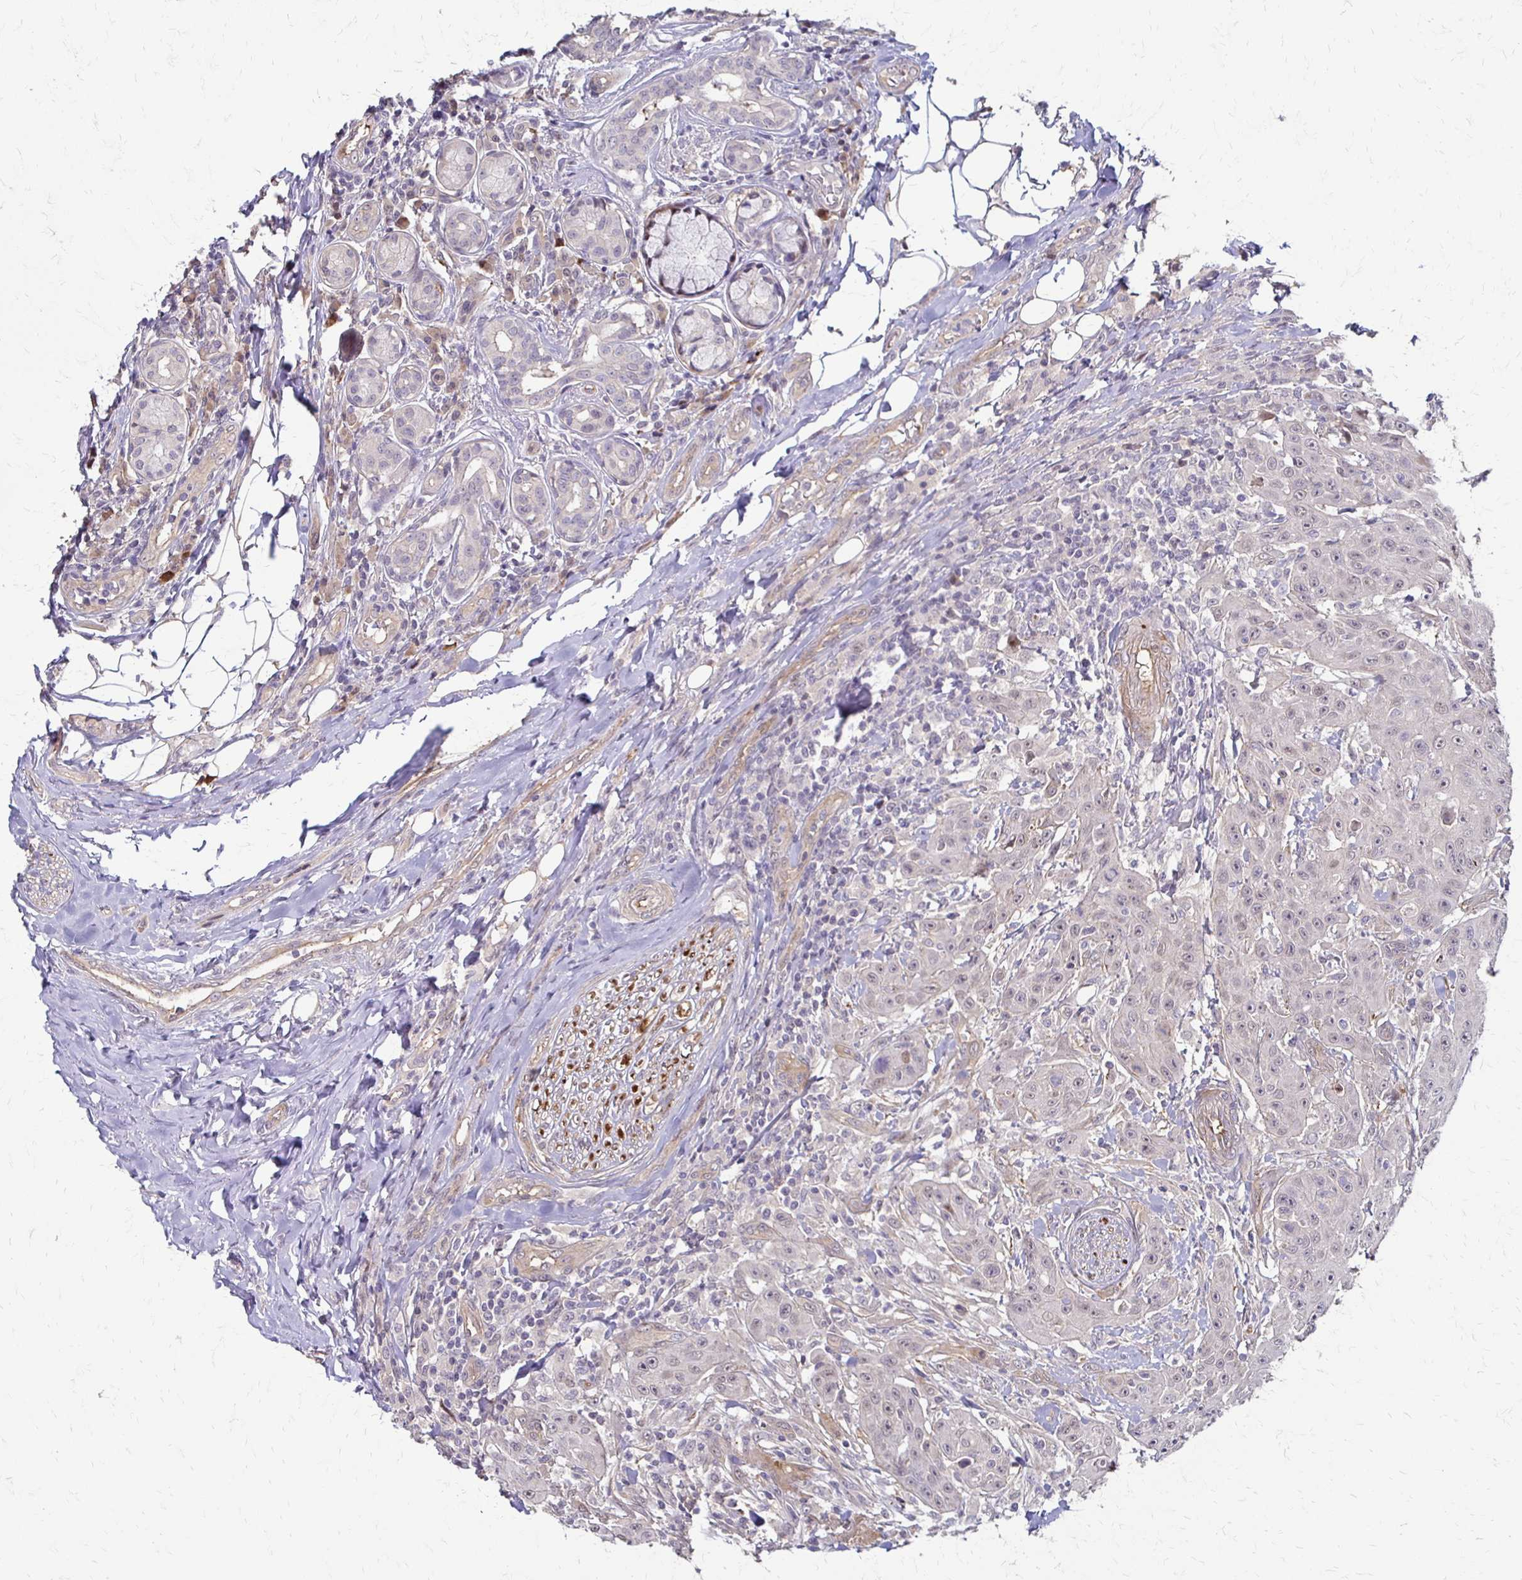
{"staining": {"intensity": "weak", "quantity": "<25%", "location": "cytoplasmic/membranous,nuclear"}, "tissue": "head and neck cancer", "cell_type": "Tumor cells", "image_type": "cancer", "snomed": [{"axis": "morphology", "description": "Normal tissue, NOS"}, {"axis": "morphology", "description": "Squamous cell carcinoma, NOS"}, {"axis": "topography", "description": "Oral tissue"}, {"axis": "topography", "description": "Head-Neck"}], "caption": "Immunohistochemistry histopathology image of squamous cell carcinoma (head and neck) stained for a protein (brown), which demonstrates no staining in tumor cells.", "gene": "CFL2", "patient": {"sex": "female", "age": 55}}